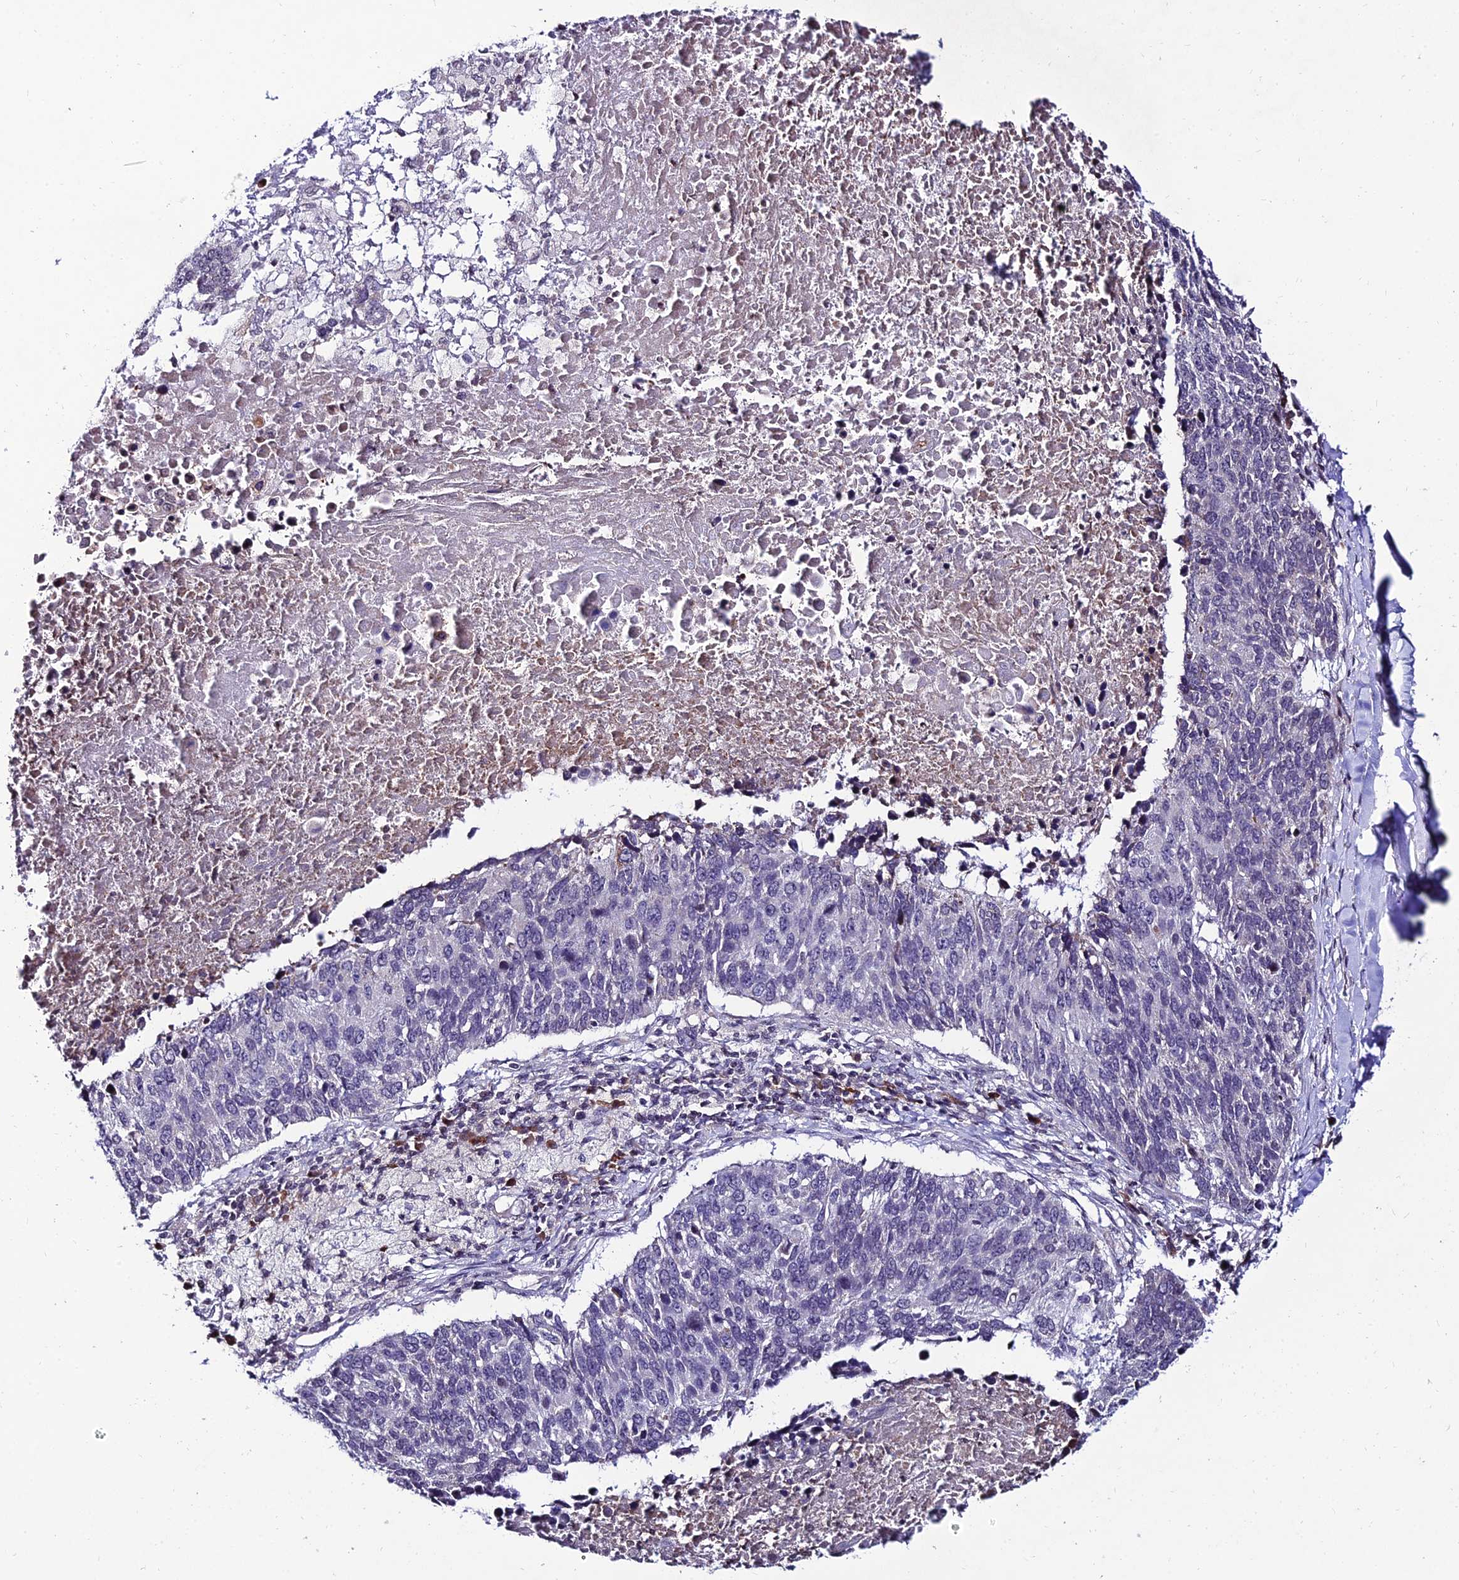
{"staining": {"intensity": "negative", "quantity": "none", "location": "none"}, "tissue": "lung cancer", "cell_type": "Tumor cells", "image_type": "cancer", "snomed": [{"axis": "morphology", "description": "Normal tissue, NOS"}, {"axis": "morphology", "description": "Squamous cell carcinoma, NOS"}, {"axis": "topography", "description": "Lymph node"}, {"axis": "topography", "description": "Lung"}], "caption": "This is an IHC photomicrograph of human lung squamous cell carcinoma. There is no staining in tumor cells.", "gene": "CDNF", "patient": {"sex": "male", "age": 66}}